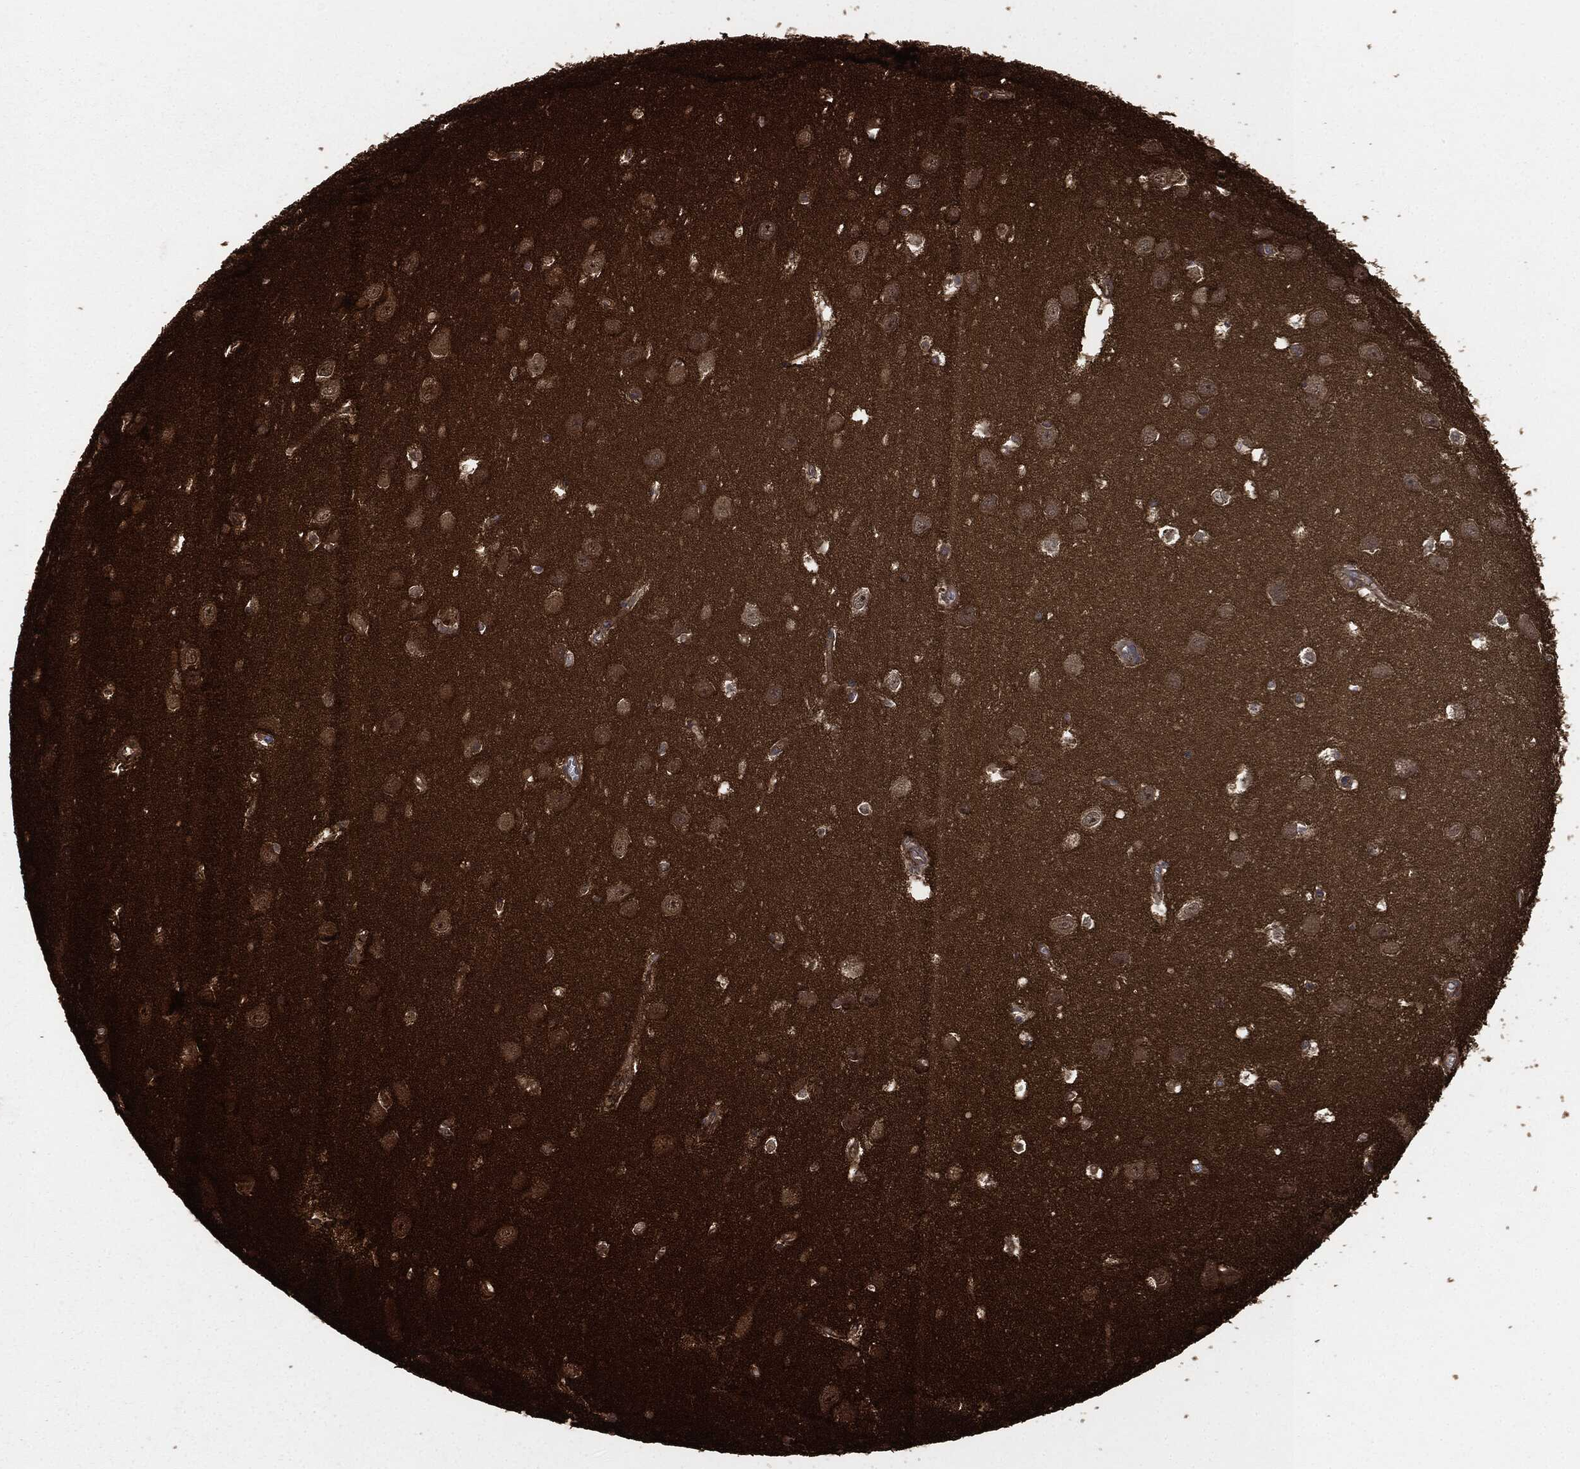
{"staining": {"intensity": "negative", "quantity": "none", "location": "none"}, "tissue": "hippocampus", "cell_type": "Glial cells", "image_type": "normal", "snomed": [{"axis": "morphology", "description": "Normal tissue, NOS"}, {"axis": "topography", "description": "Hippocampus"}], "caption": "Histopathology image shows no significant protein expression in glial cells of unremarkable hippocampus.", "gene": "HRAS", "patient": {"sex": "female", "age": 64}}